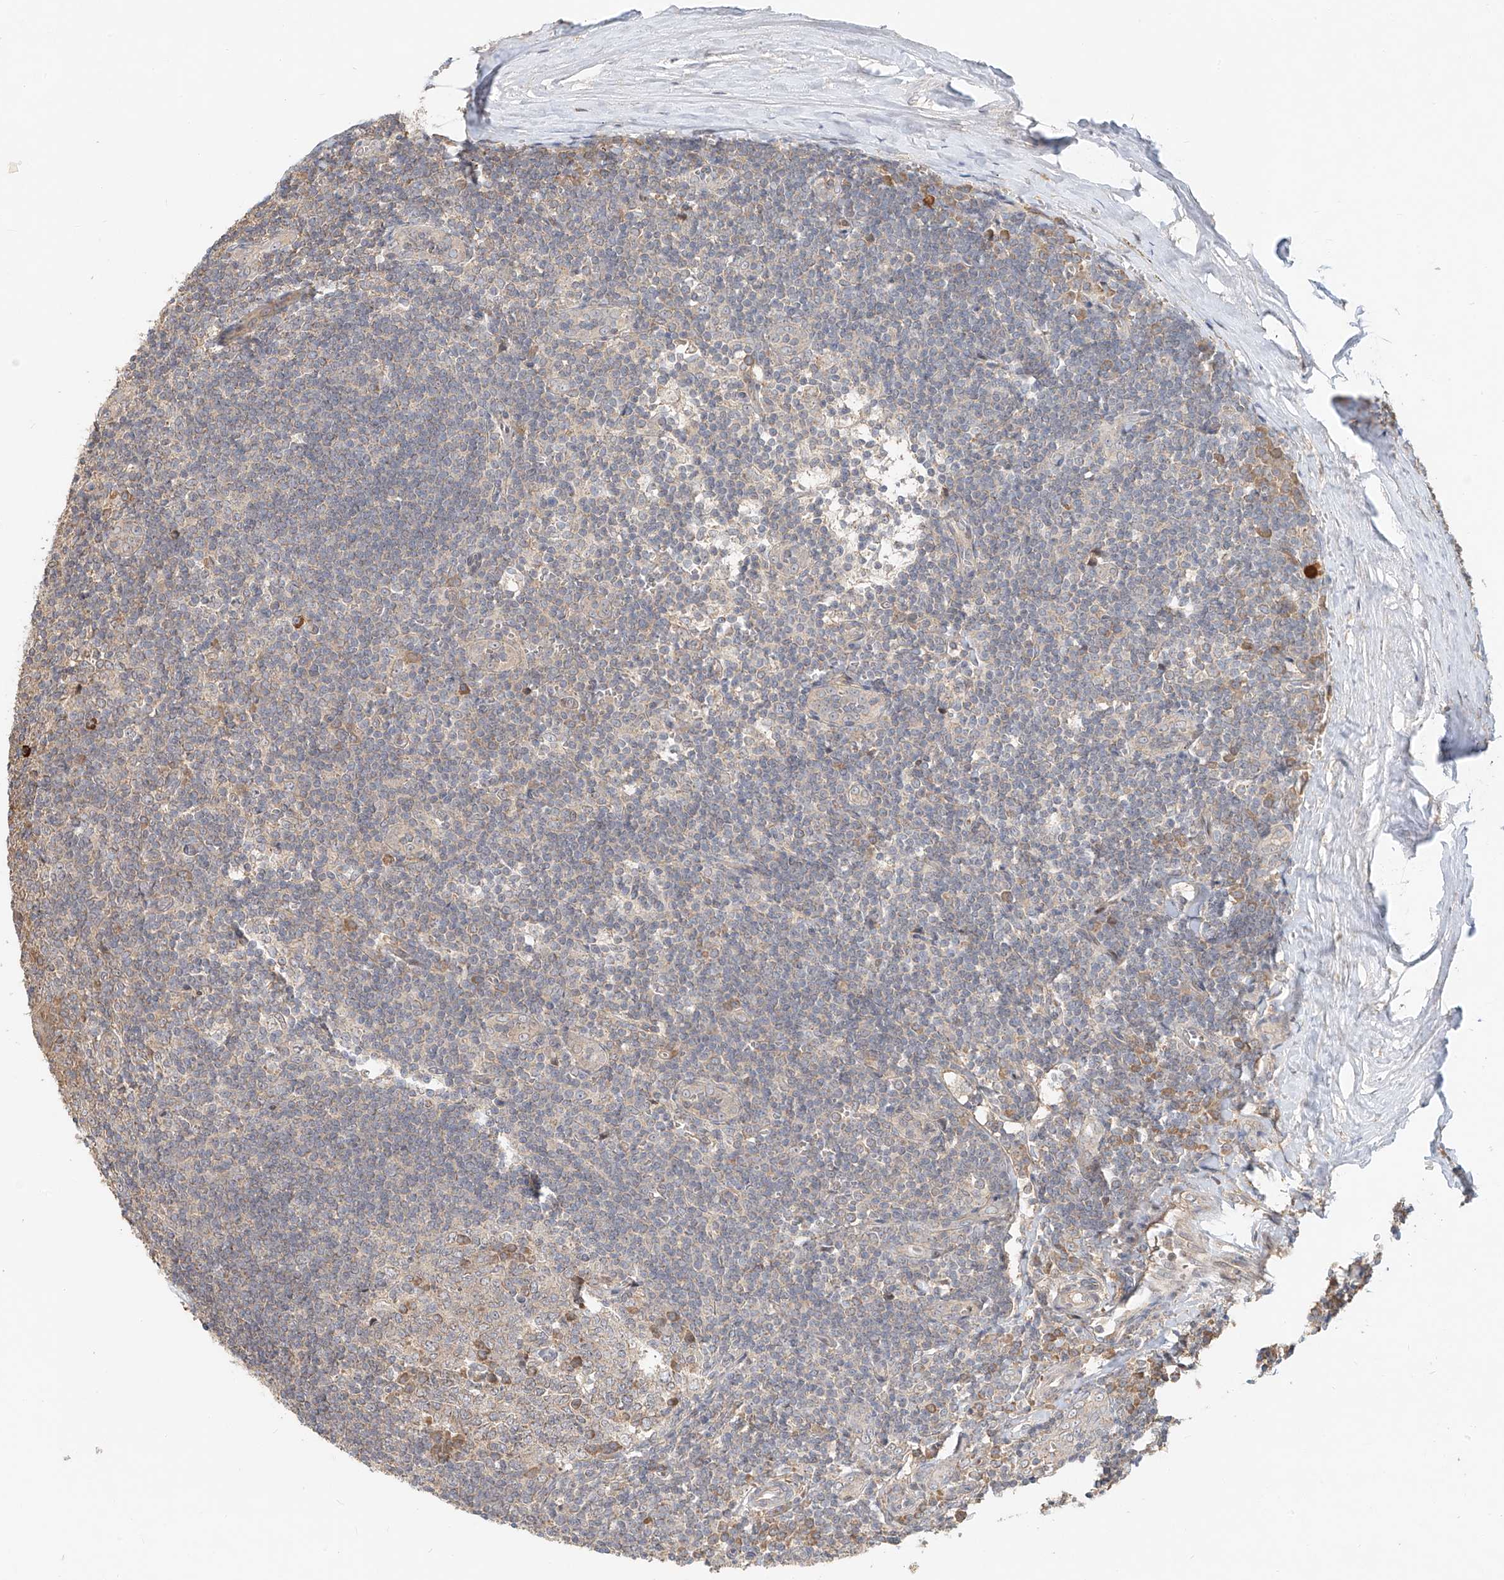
{"staining": {"intensity": "moderate", "quantity": "<25%", "location": "cytoplasmic/membranous"}, "tissue": "tonsil", "cell_type": "Germinal center cells", "image_type": "normal", "snomed": [{"axis": "morphology", "description": "Normal tissue, NOS"}, {"axis": "topography", "description": "Tonsil"}], "caption": "Immunohistochemical staining of unremarkable human tonsil exhibits moderate cytoplasmic/membranous protein expression in approximately <25% of germinal center cells. Immunohistochemistry stains the protein in brown and the nuclei are stained blue.", "gene": "TMEM61", "patient": {"sex": "male", "age": 27}}